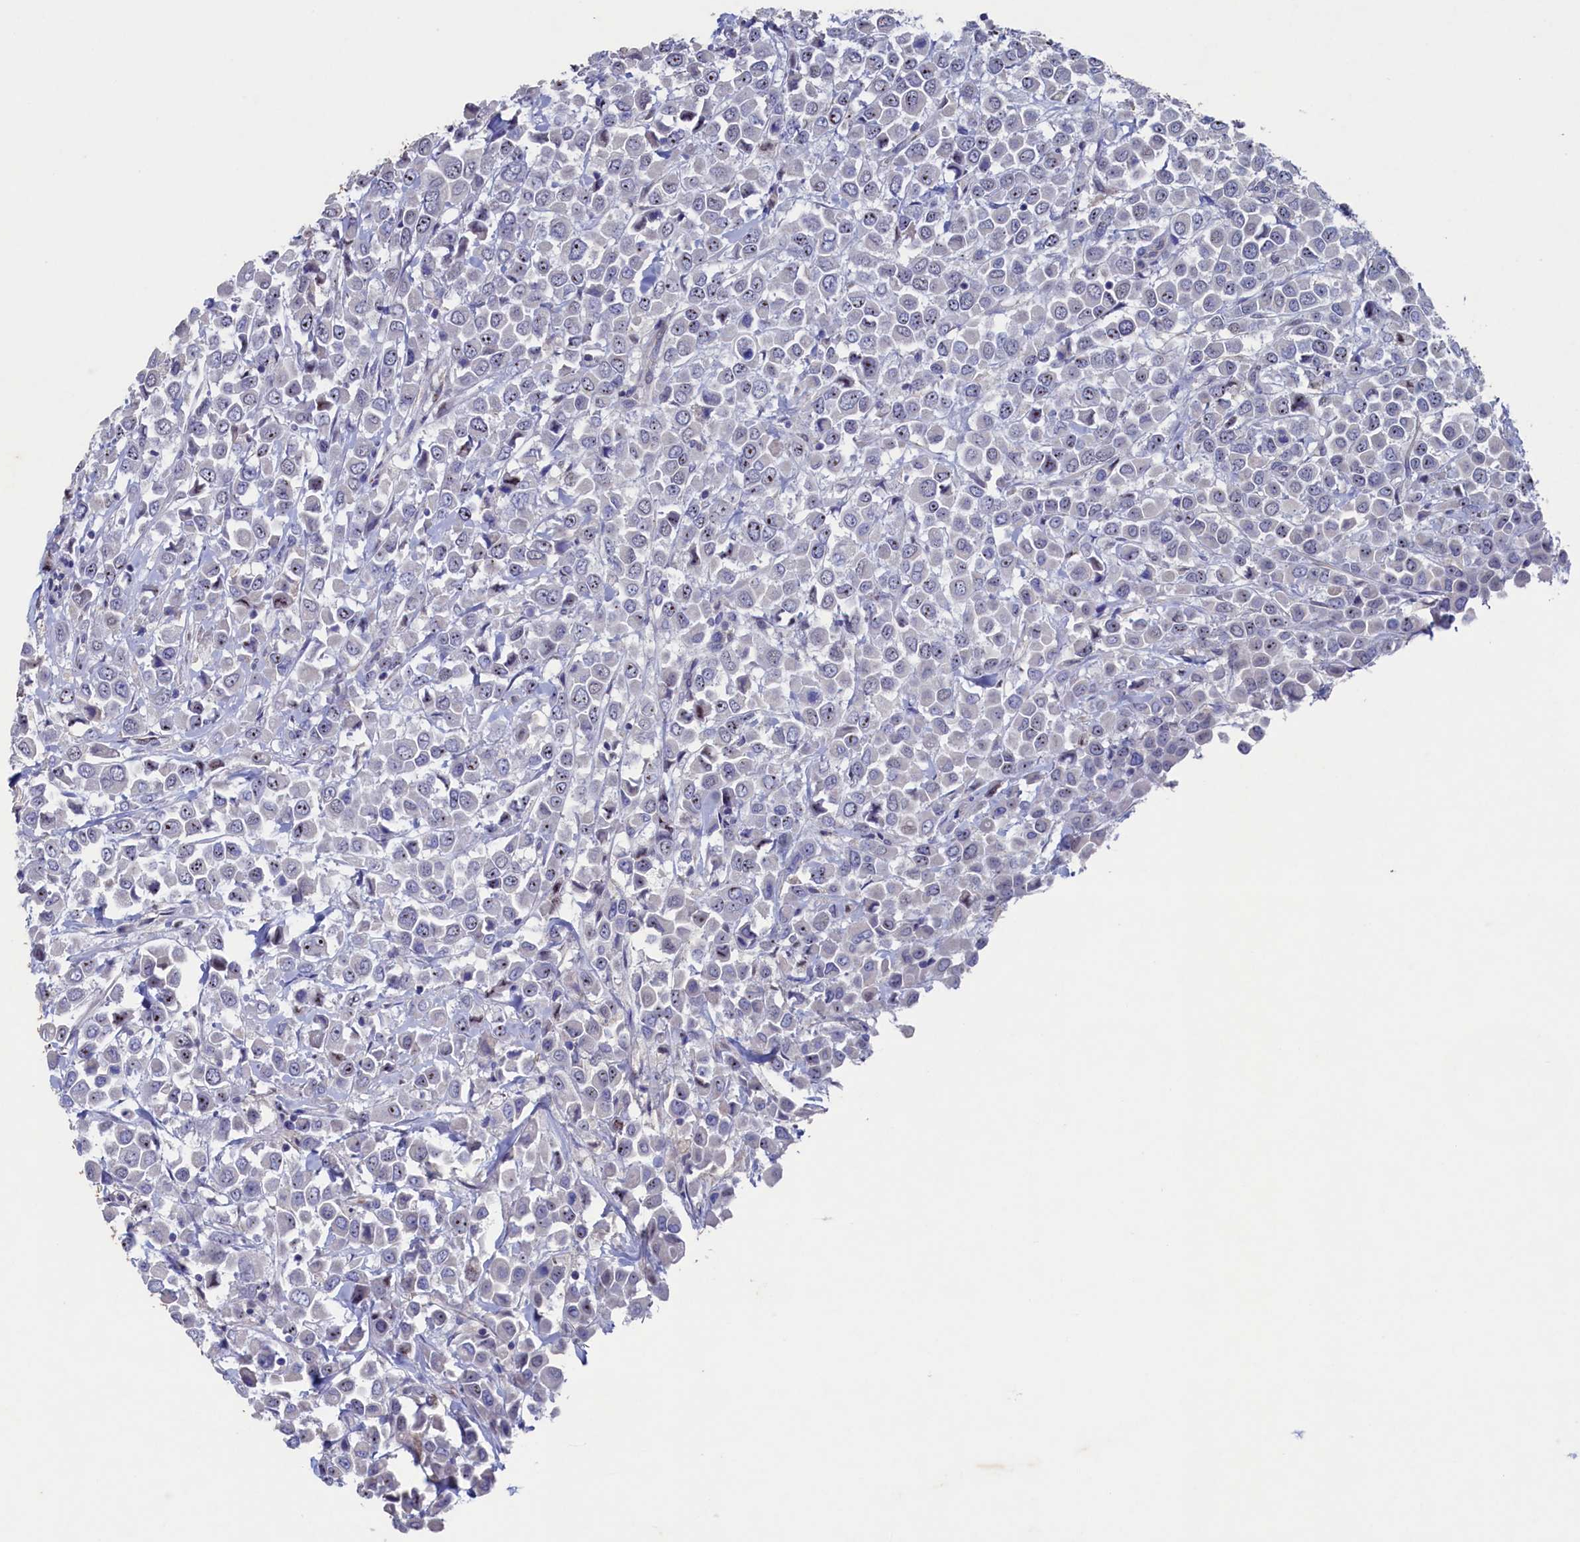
{"staining": {"intensity": "negative", "quantity": "none", "location": "none"}, "tissue": "breast cancer", "cell_type": "Tumor cells", "image_type": "cancer", "snomed": [{"axis": "morphology", "description": "Duct carcinoma"}, {"axis": "topography", "description": "Breast"}], "caption": "Breast cancer (invasive ductal carcinoma) was stained to show a protein in brown. There is no significant positivity in tumor cells.", "gene": "CBLIF", "patient": {"sex": "female", "age": 61}}